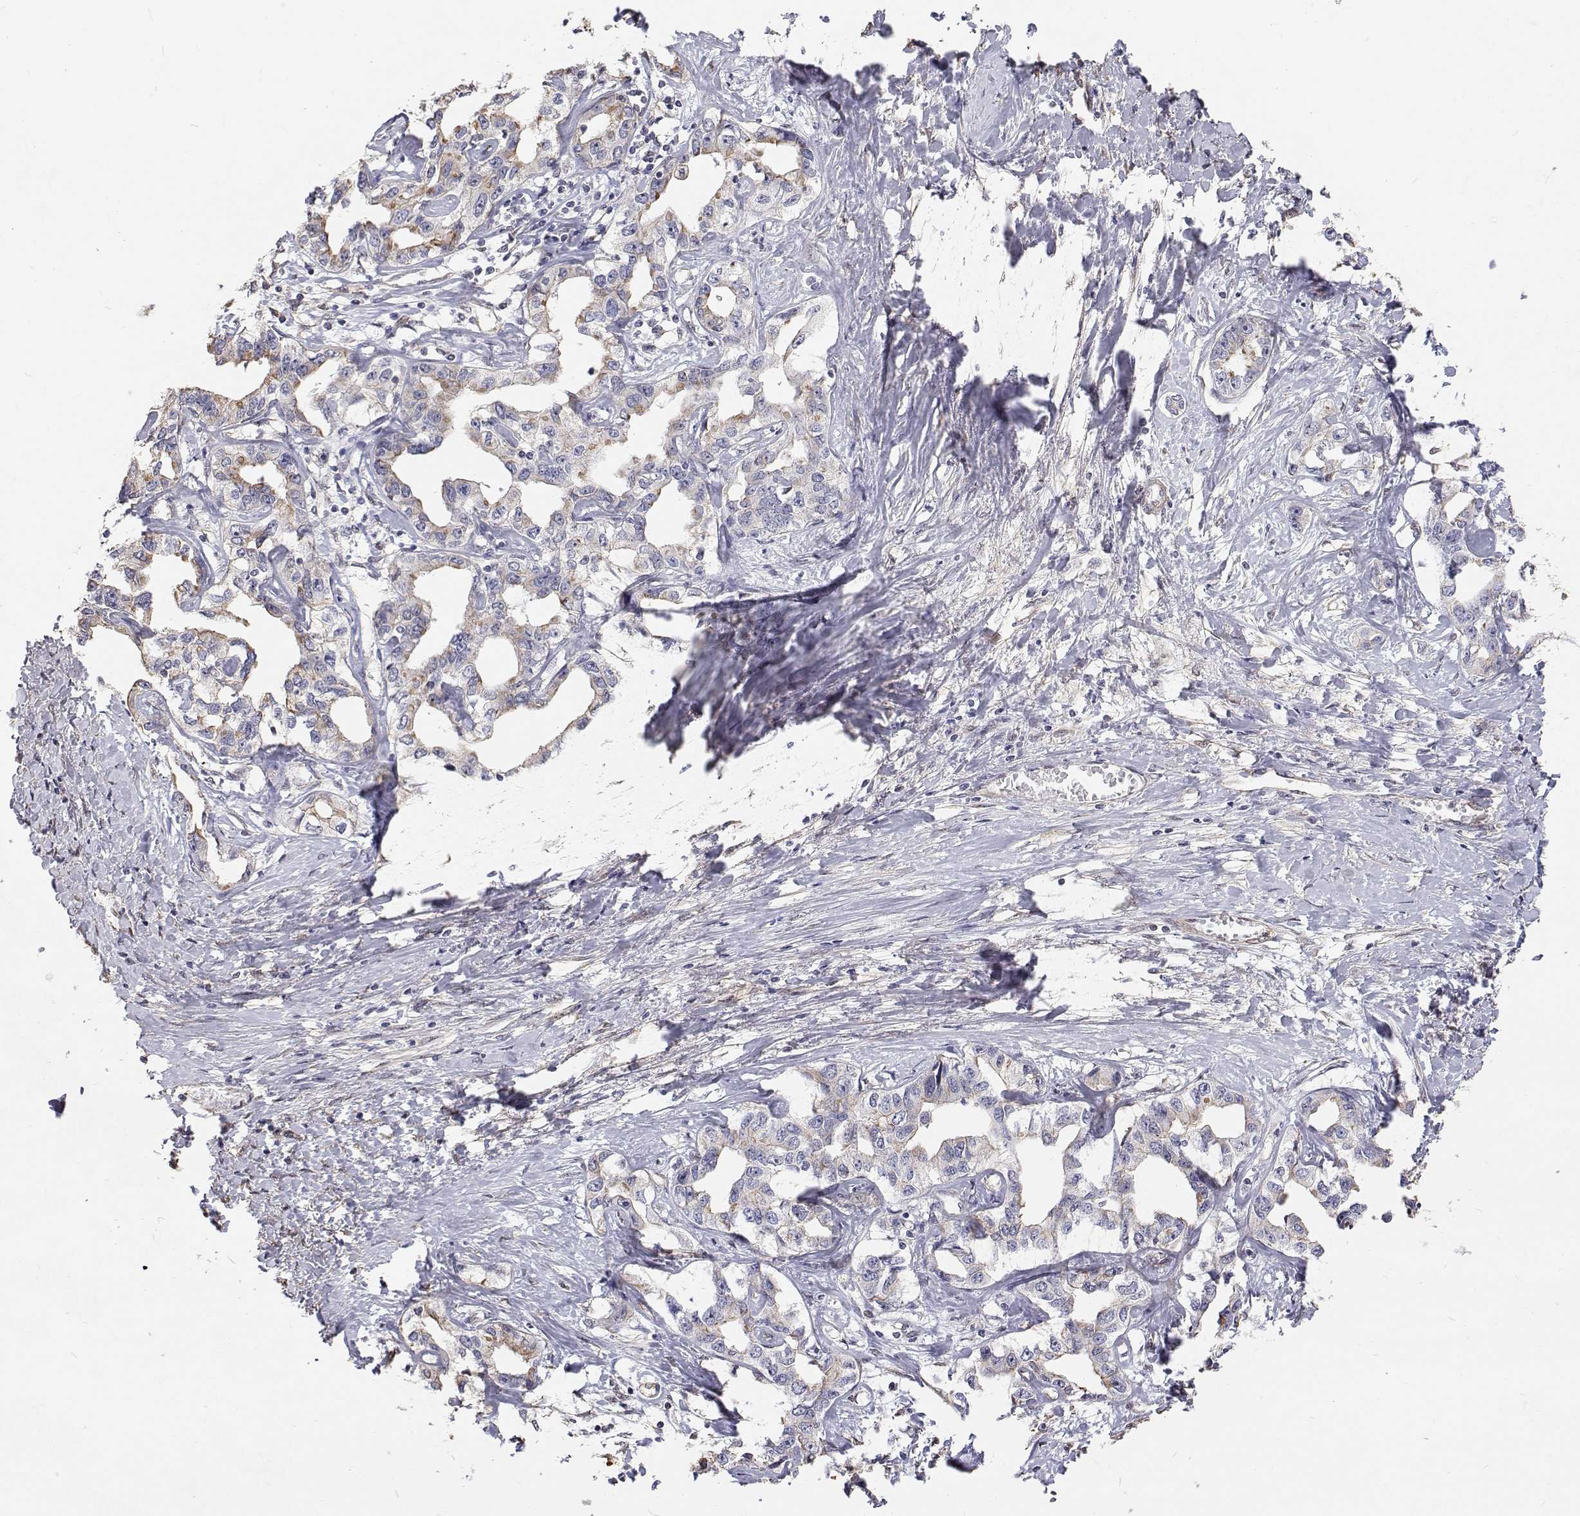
{"staining": {"intensity": "negative", "quantity": "none", "location": "none"}, "tissue": "liver cancer", "cell_type": "Tumor cells", "image_type": "cancer", "snomed": [{"axis": "morphology", "description": "Cholangiocarcinoma"}, {"axis": "topography", "description": "Liver"}], "caption": "IHC micrograph of neoplastic tissue: human liver cancer stained with DAB (3,3'-diaminobenzidine) exhibits no significant protein staining in tumor cells.", "gene": "GSDMA", "patient": {"sex": "male", "age": 59}}